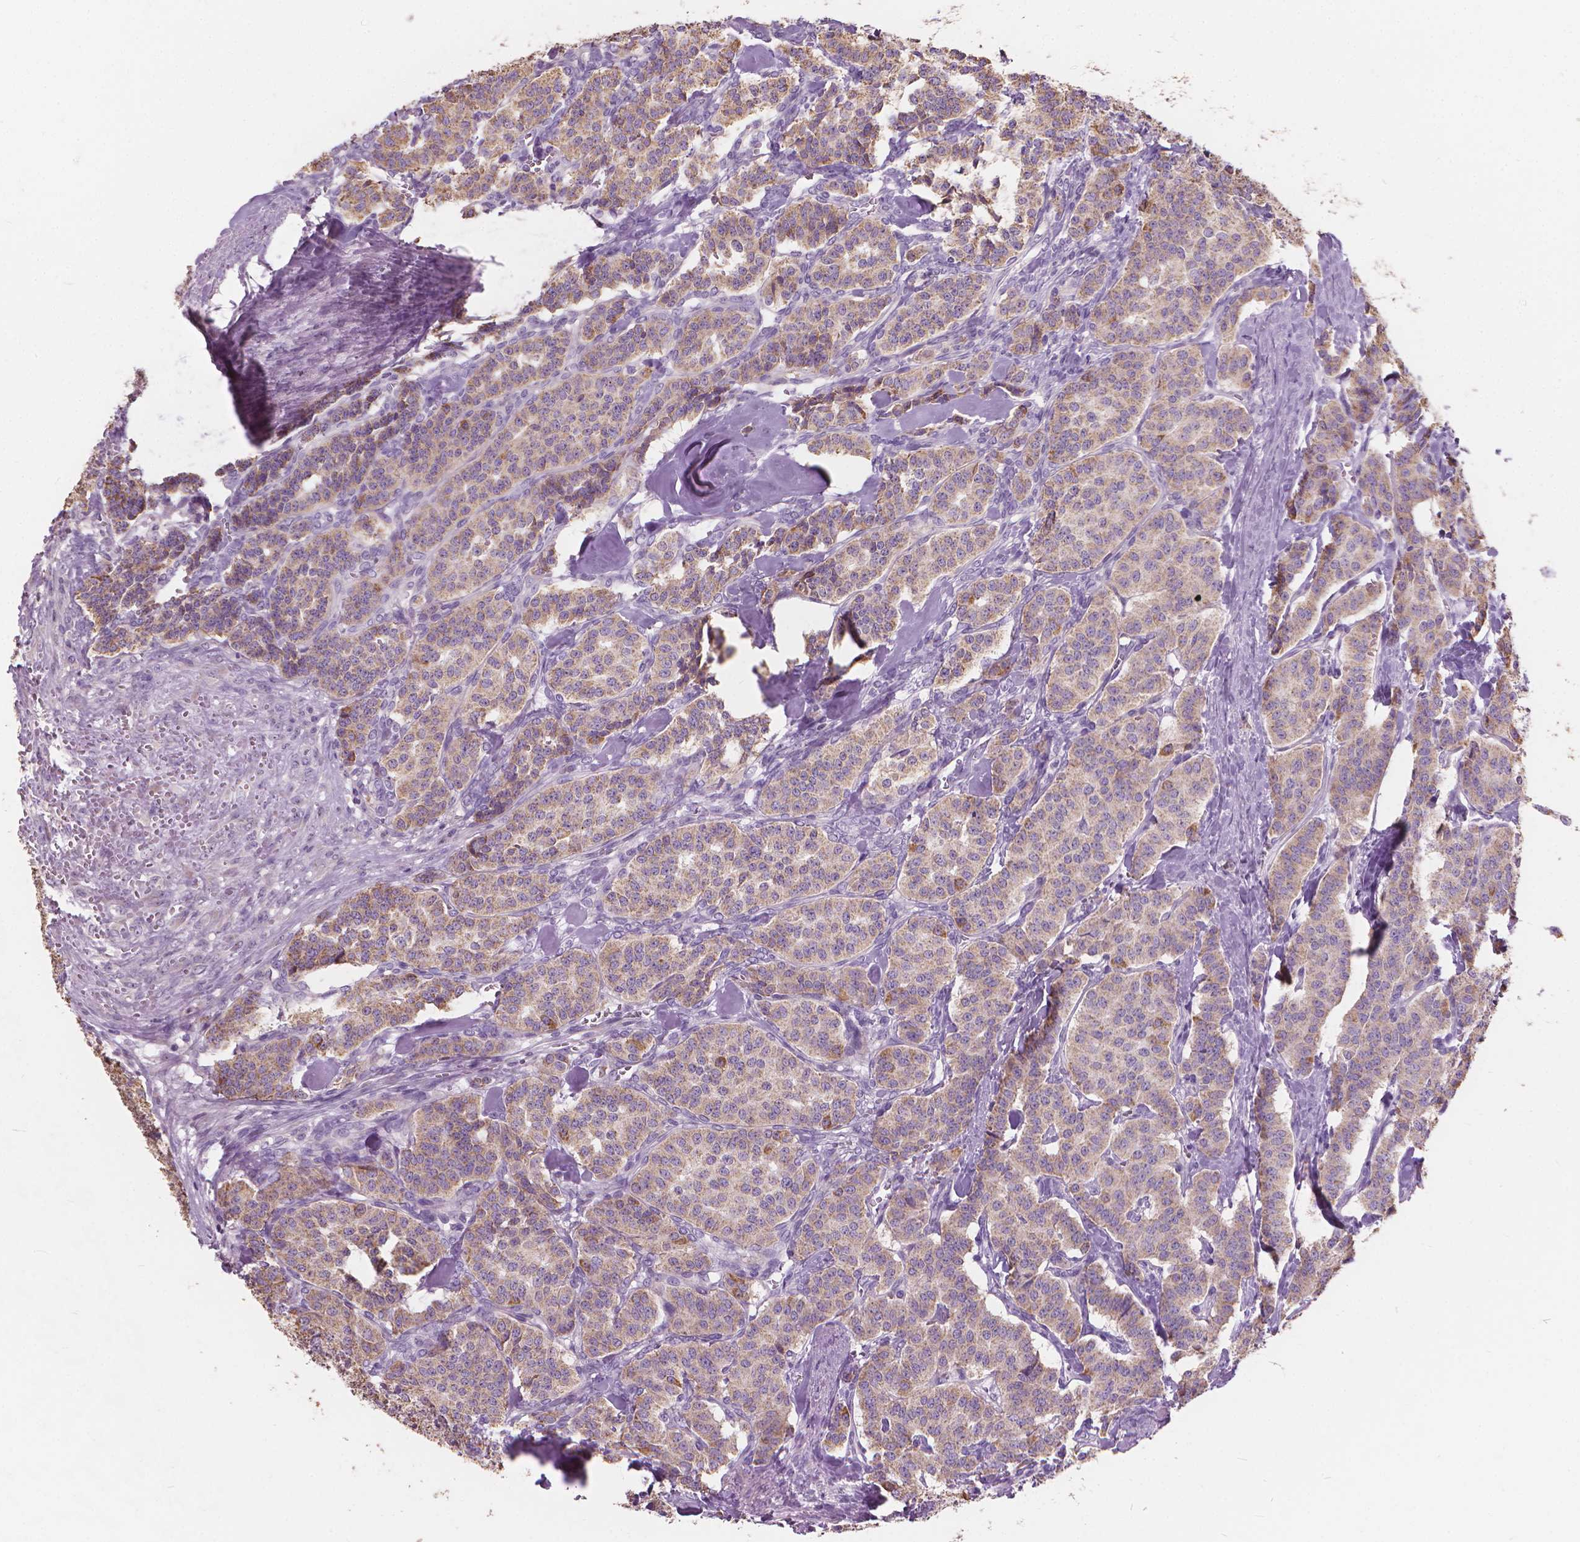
{"staining": {"intensity": "weak", "quantity": "<25%", "location": "cytoplasmic/membranous"}, "tissue": "carcinoid", "cell_type": "Tumor cells", "image_type": "cancer", "snomed": [{"axis": "morphology", "description": "Normal tissue, NOS"}, {"axis": "morphology", "description": "Carcinoid, malignant, NOS"}, {"axis": "topography", "description": "Lung"}], "caption": "High magnification brightfield microscopy of carcinoid (malignant) stained with DAB (3,3'-diaminobenzidine) (brown) and counterstained with hematoxylin (blue): tumor cells show no significant staining. (DAB (3,3'-diaminobenzidine) immunohistochemistry visualized using brightfield microscopy, high magnification).", "gene": "GPRC5A", "patient": {"sex": "female", "age": 46}}